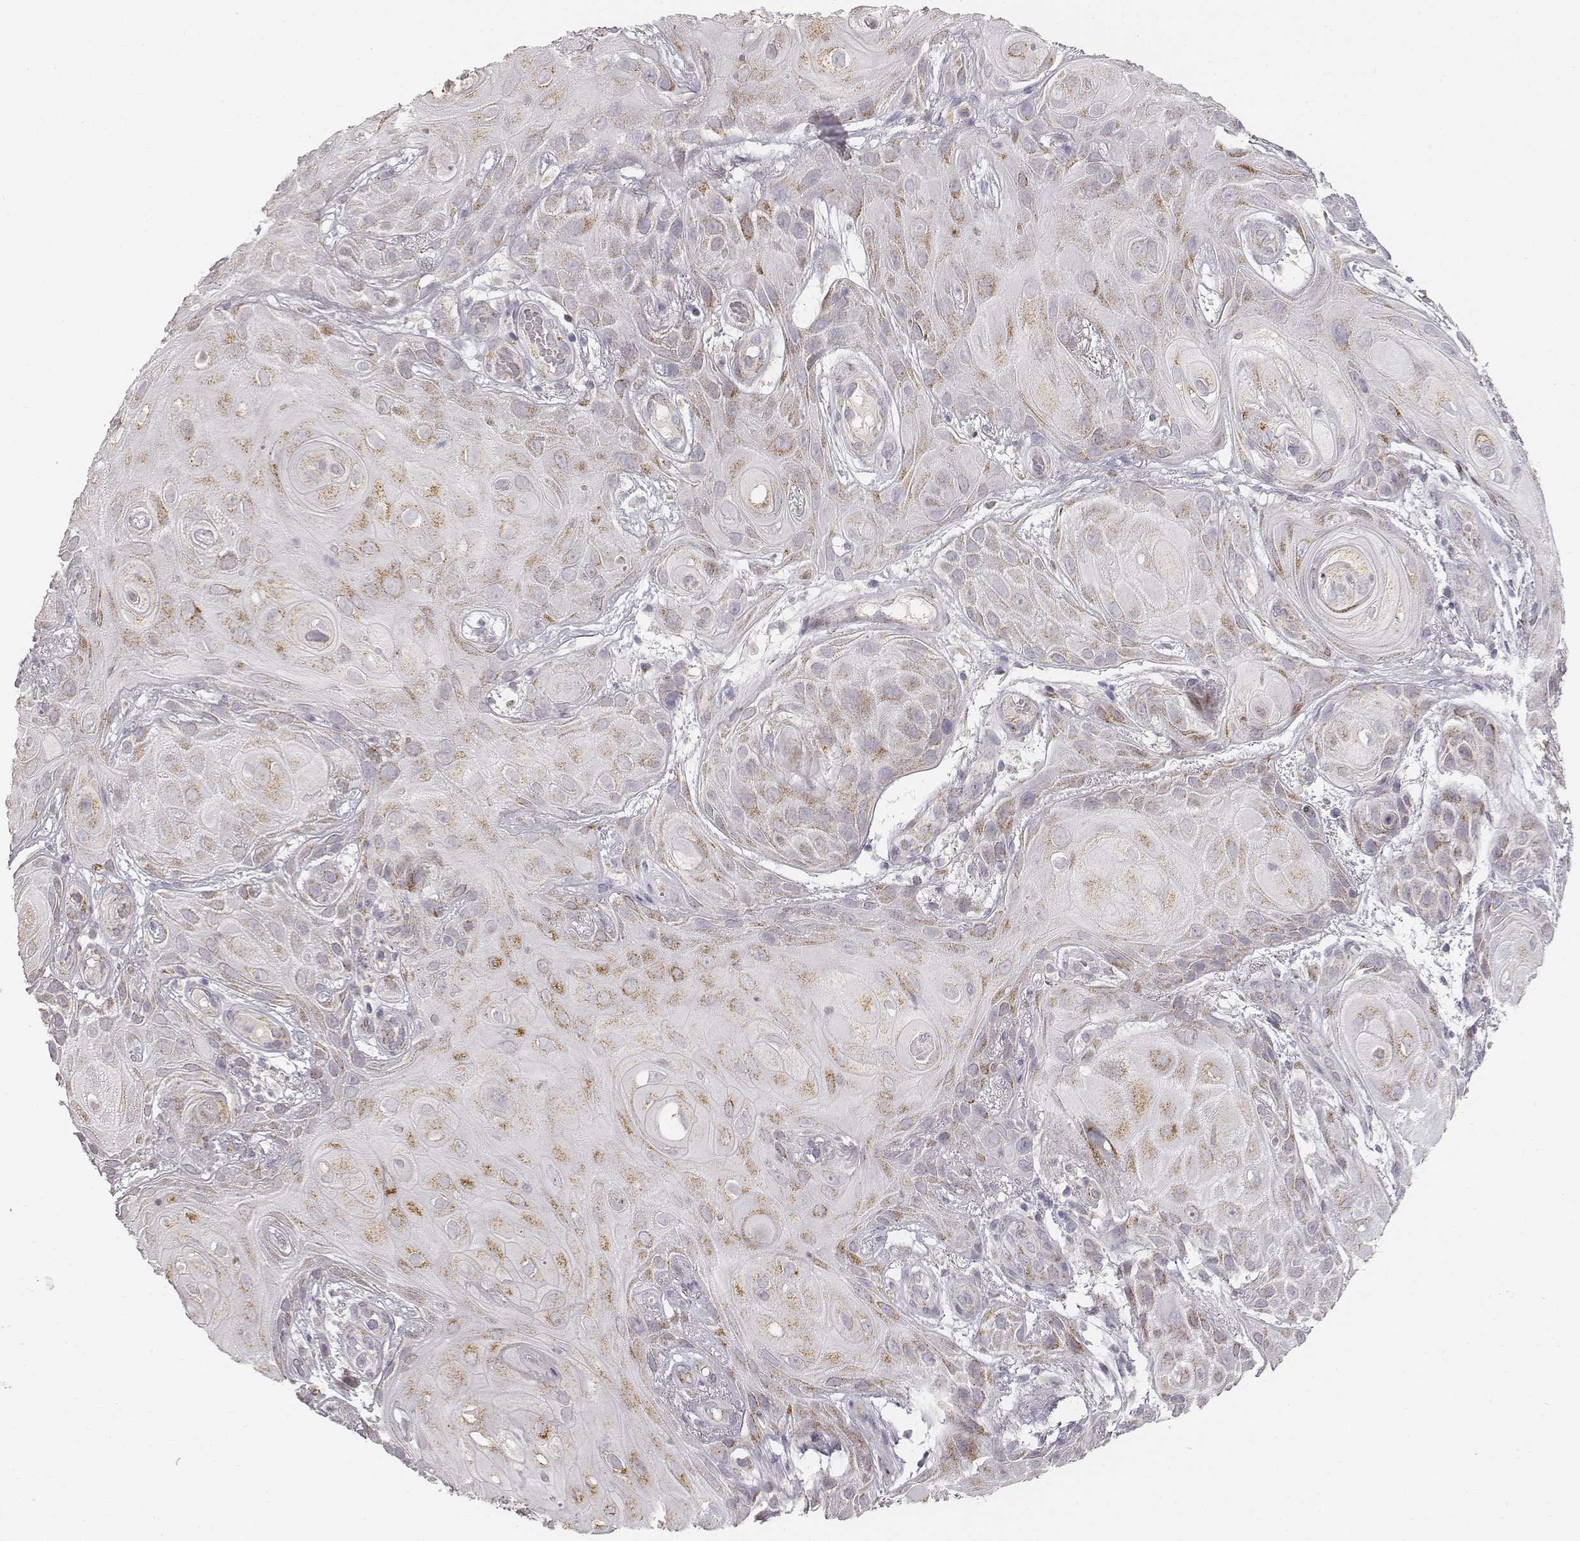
{"staining": {"intensity": "weak", "quantity": ">75%", "location": "cytoplasmic/membranous"}, "tissue": "skin cancer", "cell_type": "Tumor cells", "image_type": "cancer", "snomed": [{"axis": "morphology", "description": "Squamous cell carcinoma, NOS"}, {"axis": "topography", "description": "Skin"}], "caption": "This is a histology image of immunohistochemistry (IHC) staining of skin squamous cell carcinoma, which shows weak staining in the cytoplasmic/membranous of tumor cells.", "gene": "ABCD3", "patient": {"sex": "male", "age": 62}}